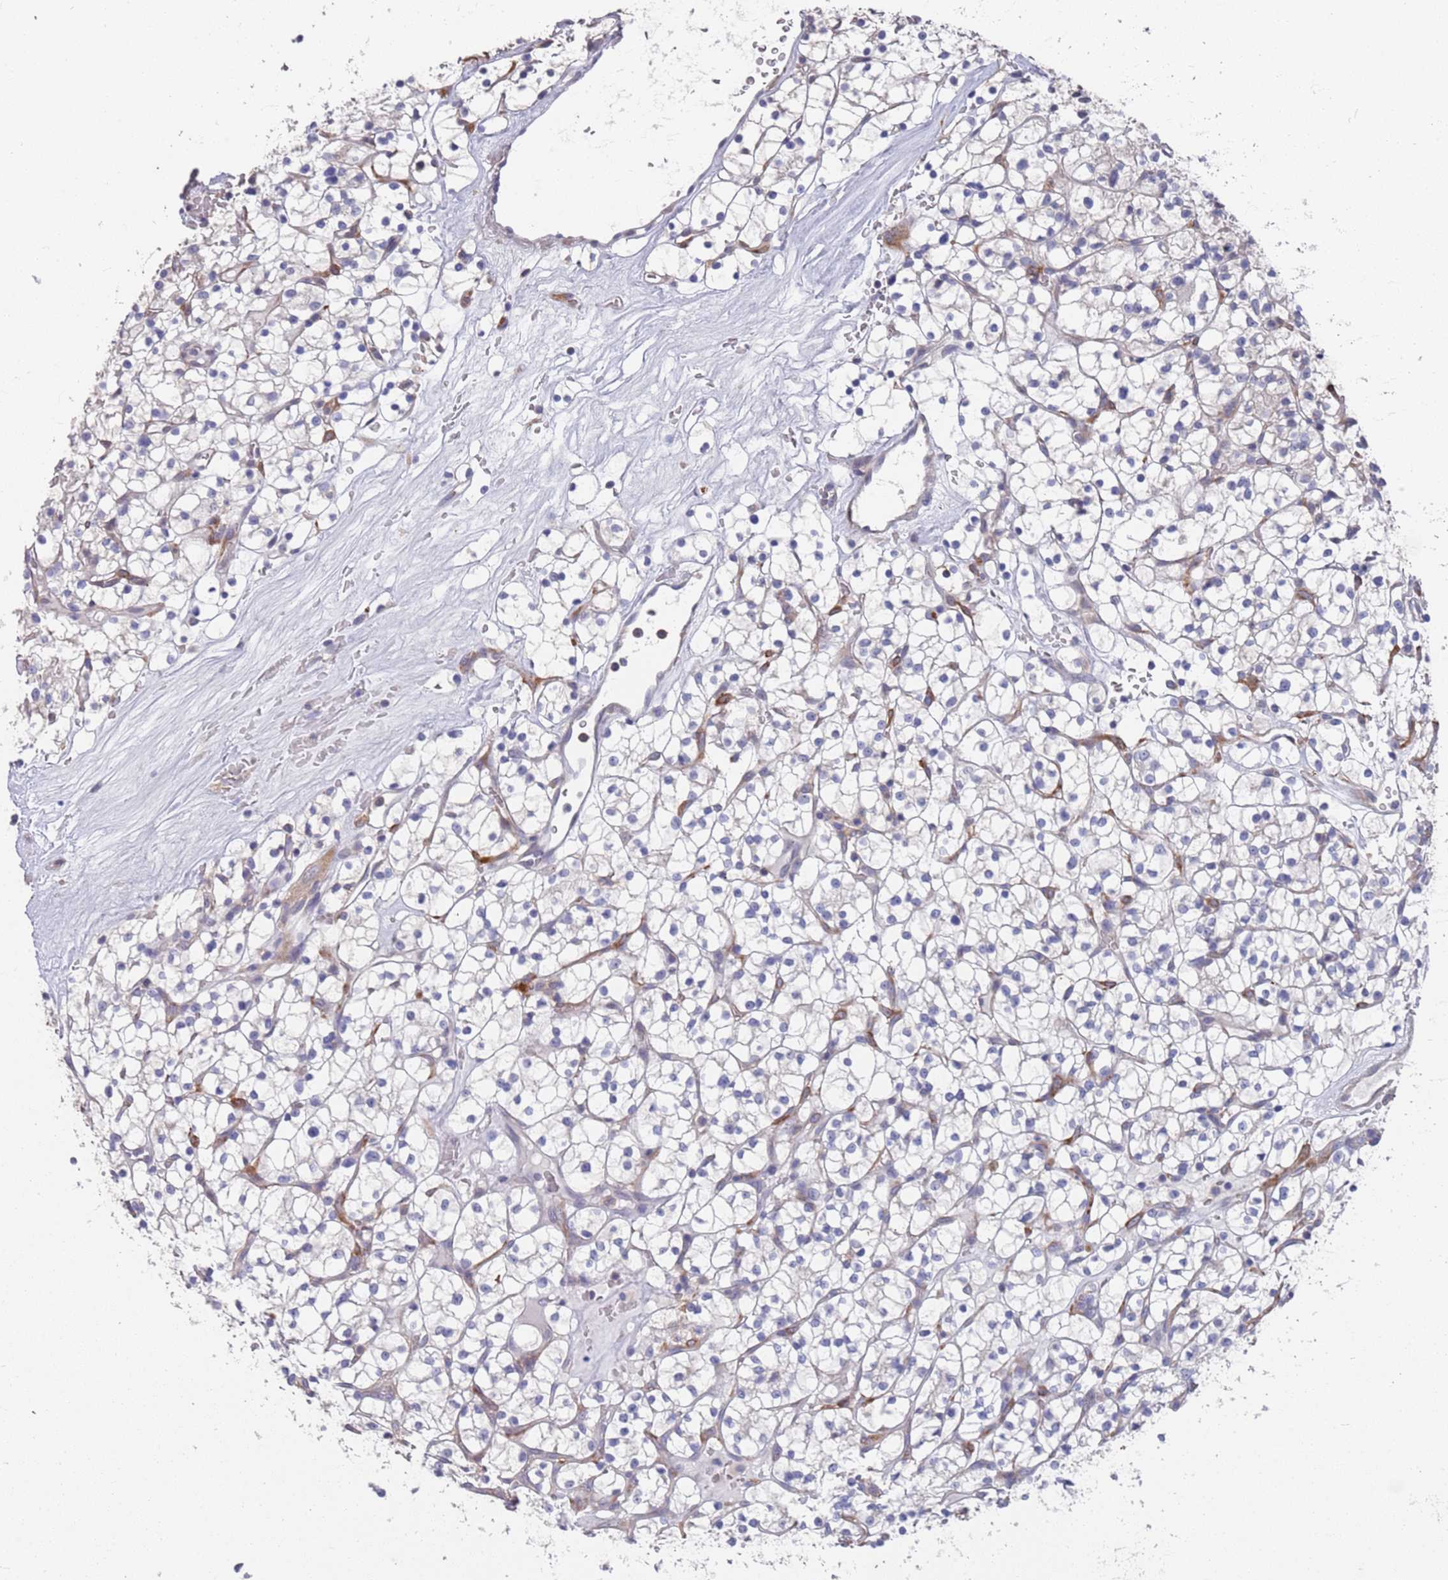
{"staining": {"intensity": "negative", "quantity": "none", "location": "none"}, "tissue": "renal cancer", "cell_type": "Tumor cells", "image_type": "cancer", "snomed": [{"axis": "morphology", "description": "Adenocarcinoma, NOS"}, {"axis": "topography", "description": "Kidney"}], "caption": "Human renal cancer stained for a protein using IHC demonstrates no staining in tumor cells.", "gene": "ANK2", "patient": {"sex": "female", "age": 64}}